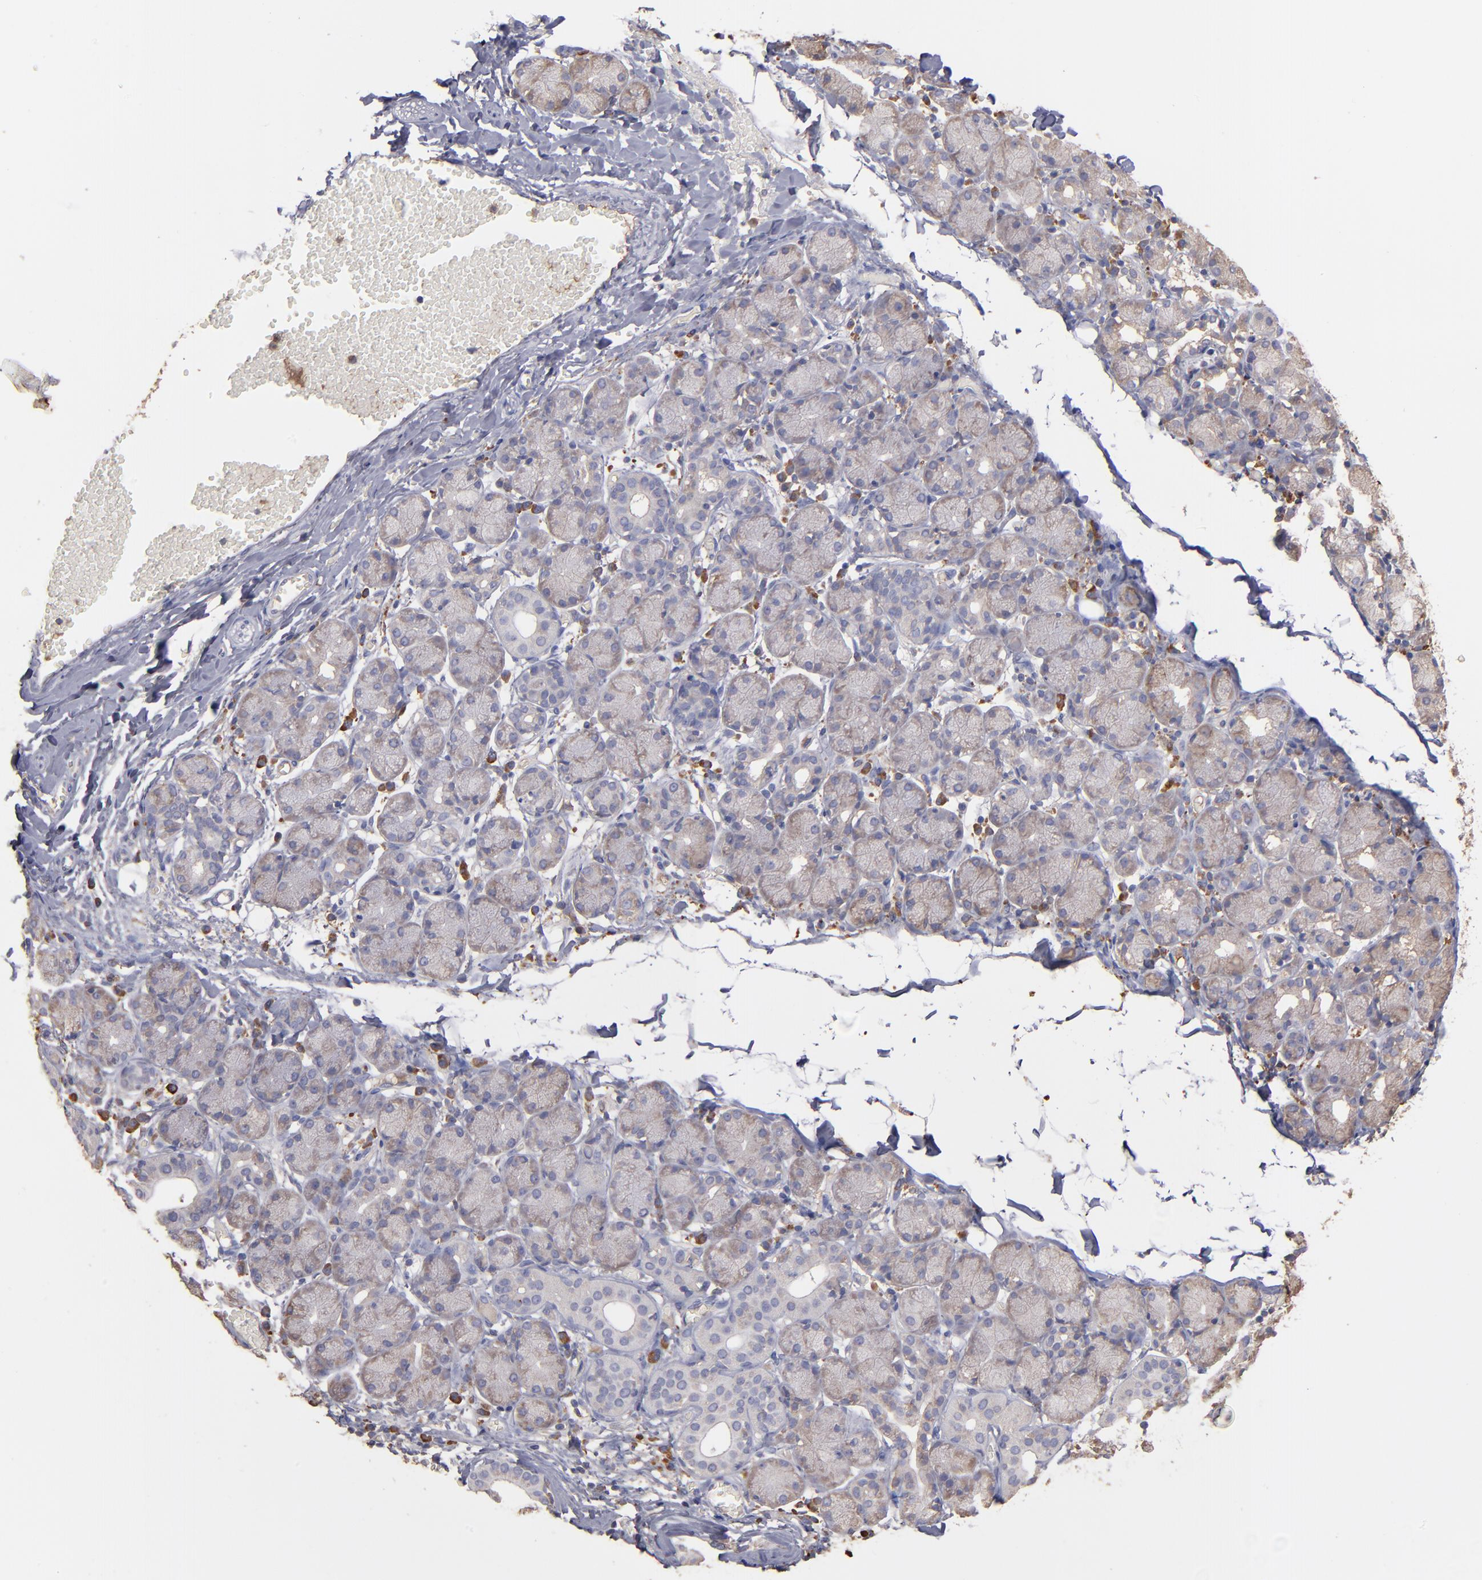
{"staining": {"intensity": "weak", "quantity": "<25%", "location": "cytoplasmic/membranous"}, "tissue": "salivary gland", "cell_type": "Glandular cells", "image_type": "normal", "snomed": [{"axis": "morphology", "description": "Normal tissue, NOS"}, {"axis": "topography", "description": "Salivary gland"}], "caption": "Micrograph shows no significant protein staining in glandular cells of benign salivary gland. (DAB immunohistochemistry visualized using brightfield microscopy, high magnification).", "gene": "NFKBIE", "patient": {"sex": "female", "age": 24}}